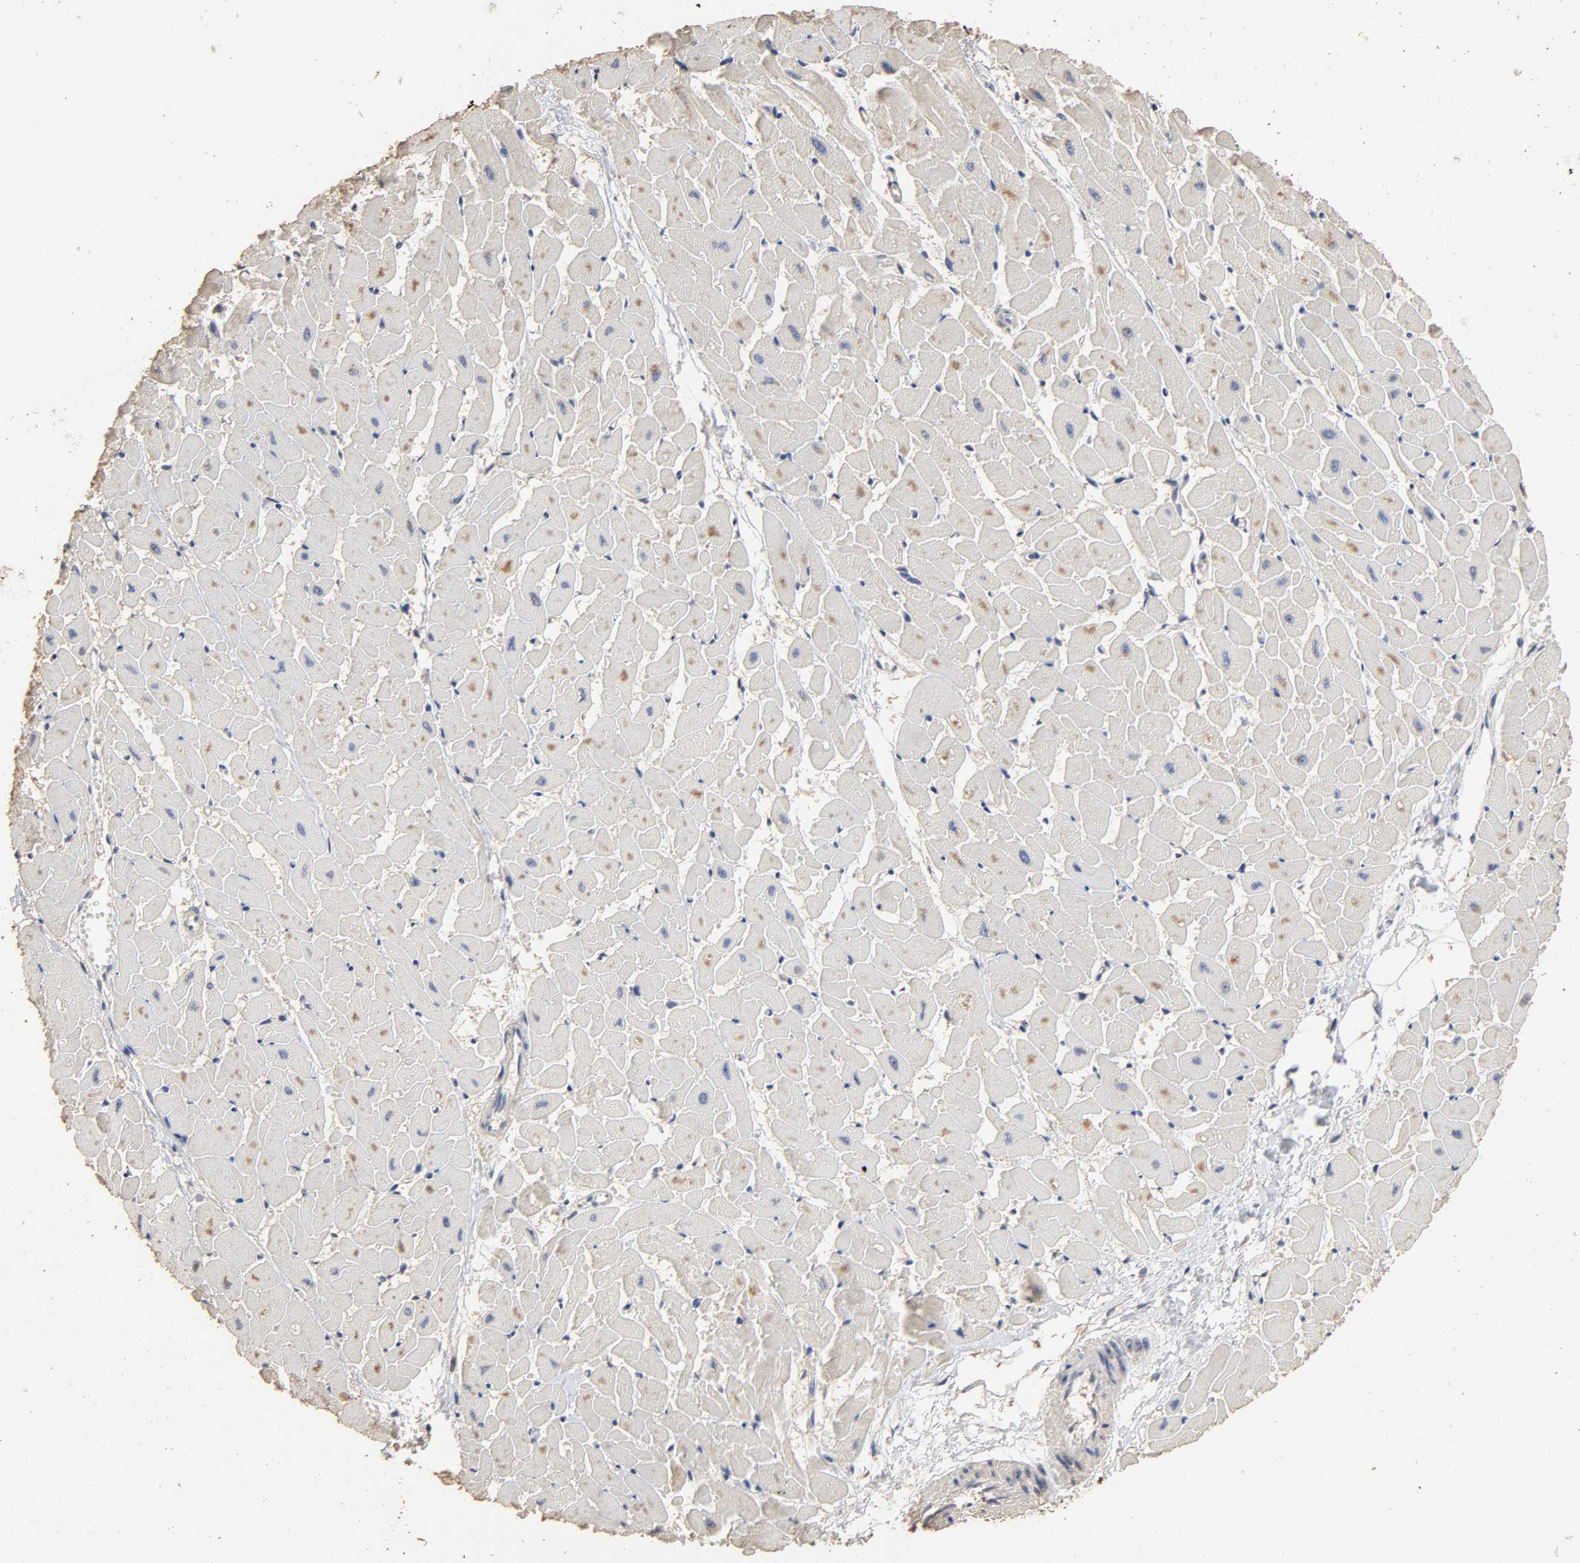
{"staining": {"intensity": "moderate", "quantity": "25%-75%", "location": "cytoplasmic/membranous"}, "tissue": "heart muscle", "cell_type": "Cardiomyocytes", "image_type": "normal", "snomed": [{"axis": "morphology", "description": "Normal tissue, NOS"}, {"axis": "topography", "description": "Heart"}], "caption": "Heart muscle was stained to show a protein in brown. There is medium levels of moderate cytoplasmic/membranous expression in about 25%-75% of cardiomyocytes. The staining was performed using DAB (3,3'-diaminobenzidine) to visualize the protein expression in brown, while the nuclei were stained in blue with hematoxylin (Magnification: 20x).", "gene": "ARHGEF7", "patient": {"sex": "female", "age": 19}}